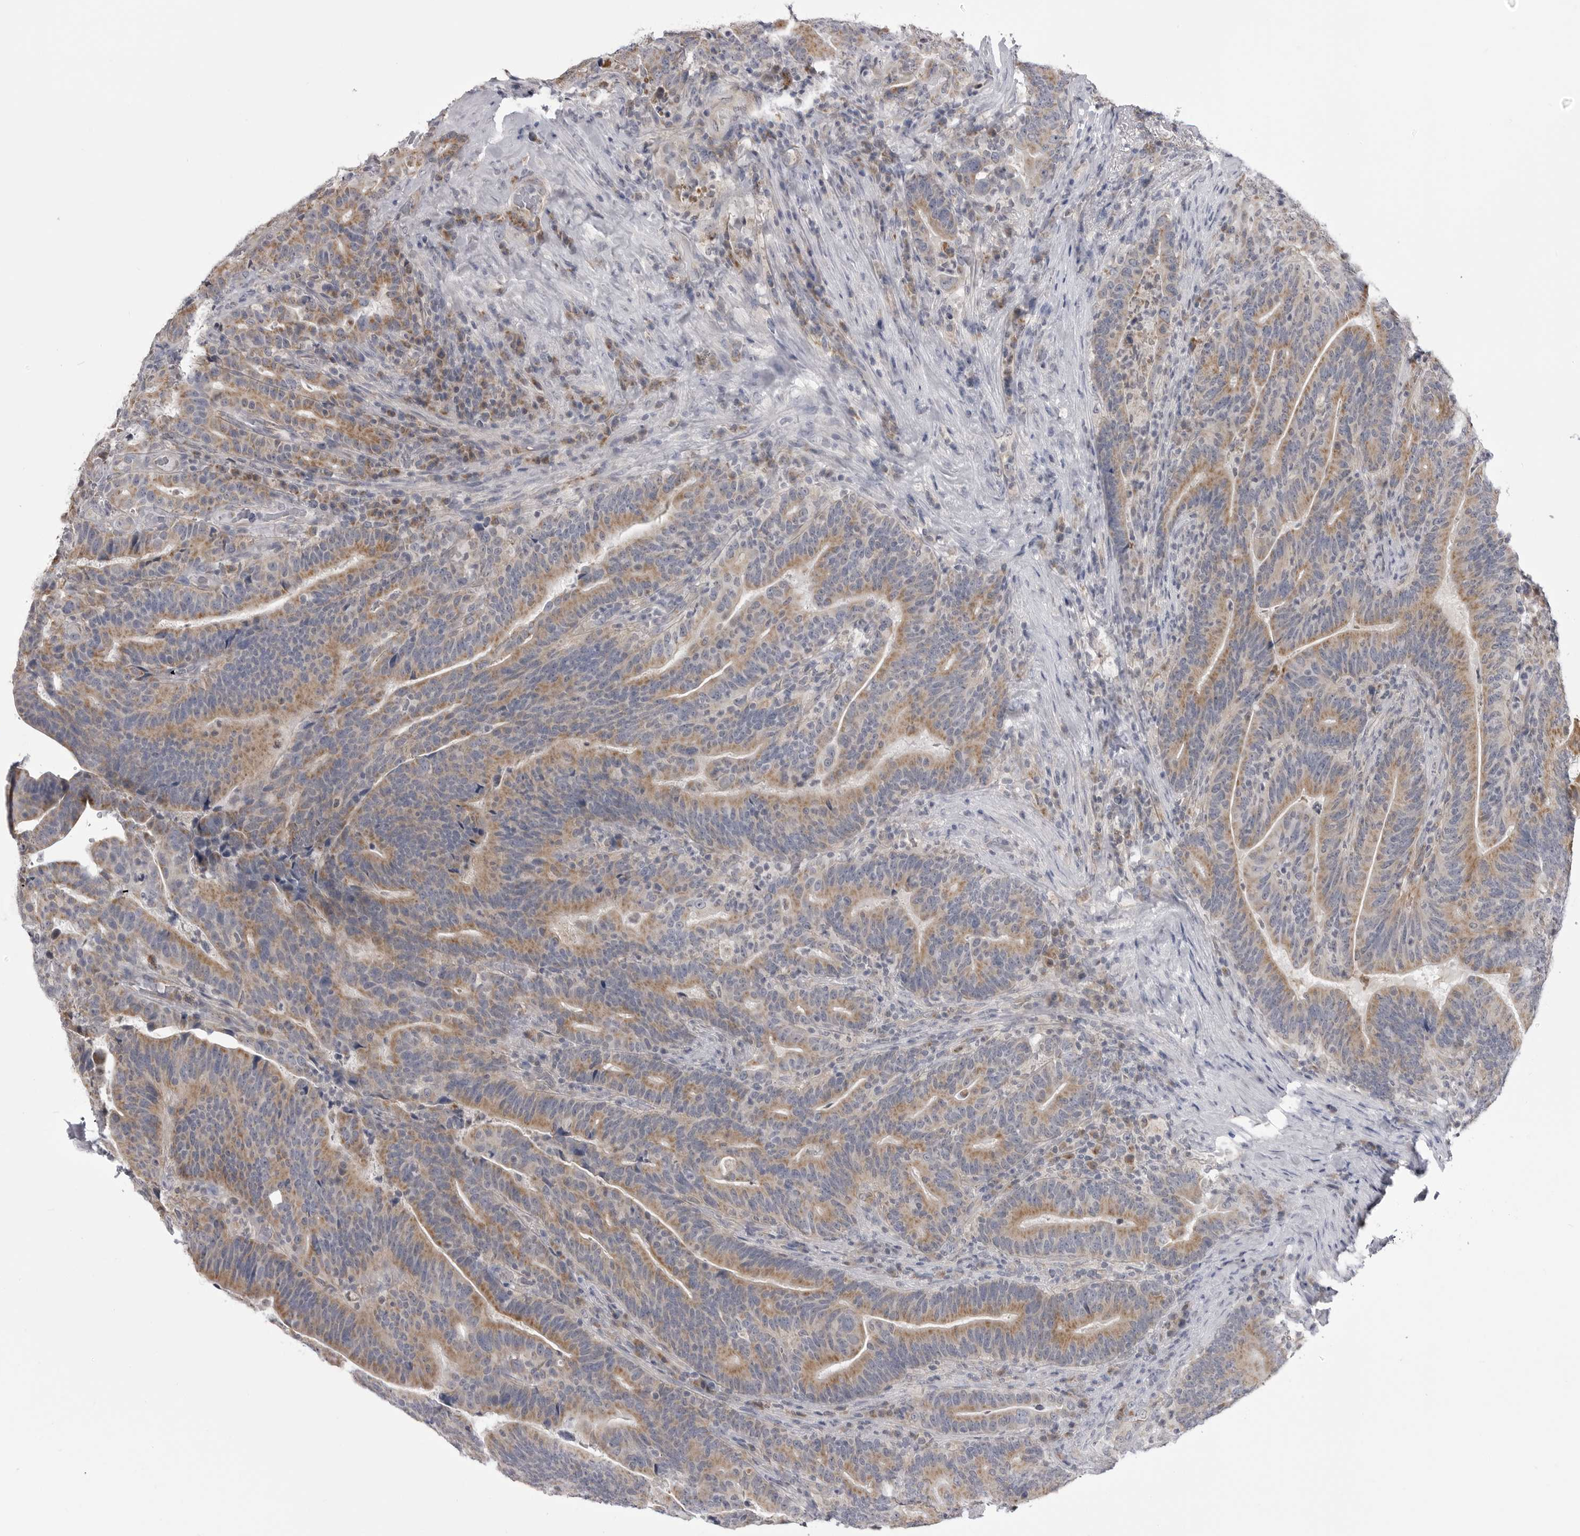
{"staining": {"intensity": "moderate", "quantity": ">75%", "location": "cytoplasmic/membranous"}, "tissue": "colorectal cancer", "cell_type": "Tumor cells", "image_type": "cancer", "snomed": [{"axis": "morphology", "description": "Adenocarcinoma, NOS"}, {"axis": "topography", "description": "Colon"}], "caption": "This is an image of immunohistochemistry staining of adenocarcinoma (colorectal), which shows moderate positivity in the cytoplasmic/membranous of tumor cells.", "gene": "FH", "patient": {"sex": "female", "age": 66}}